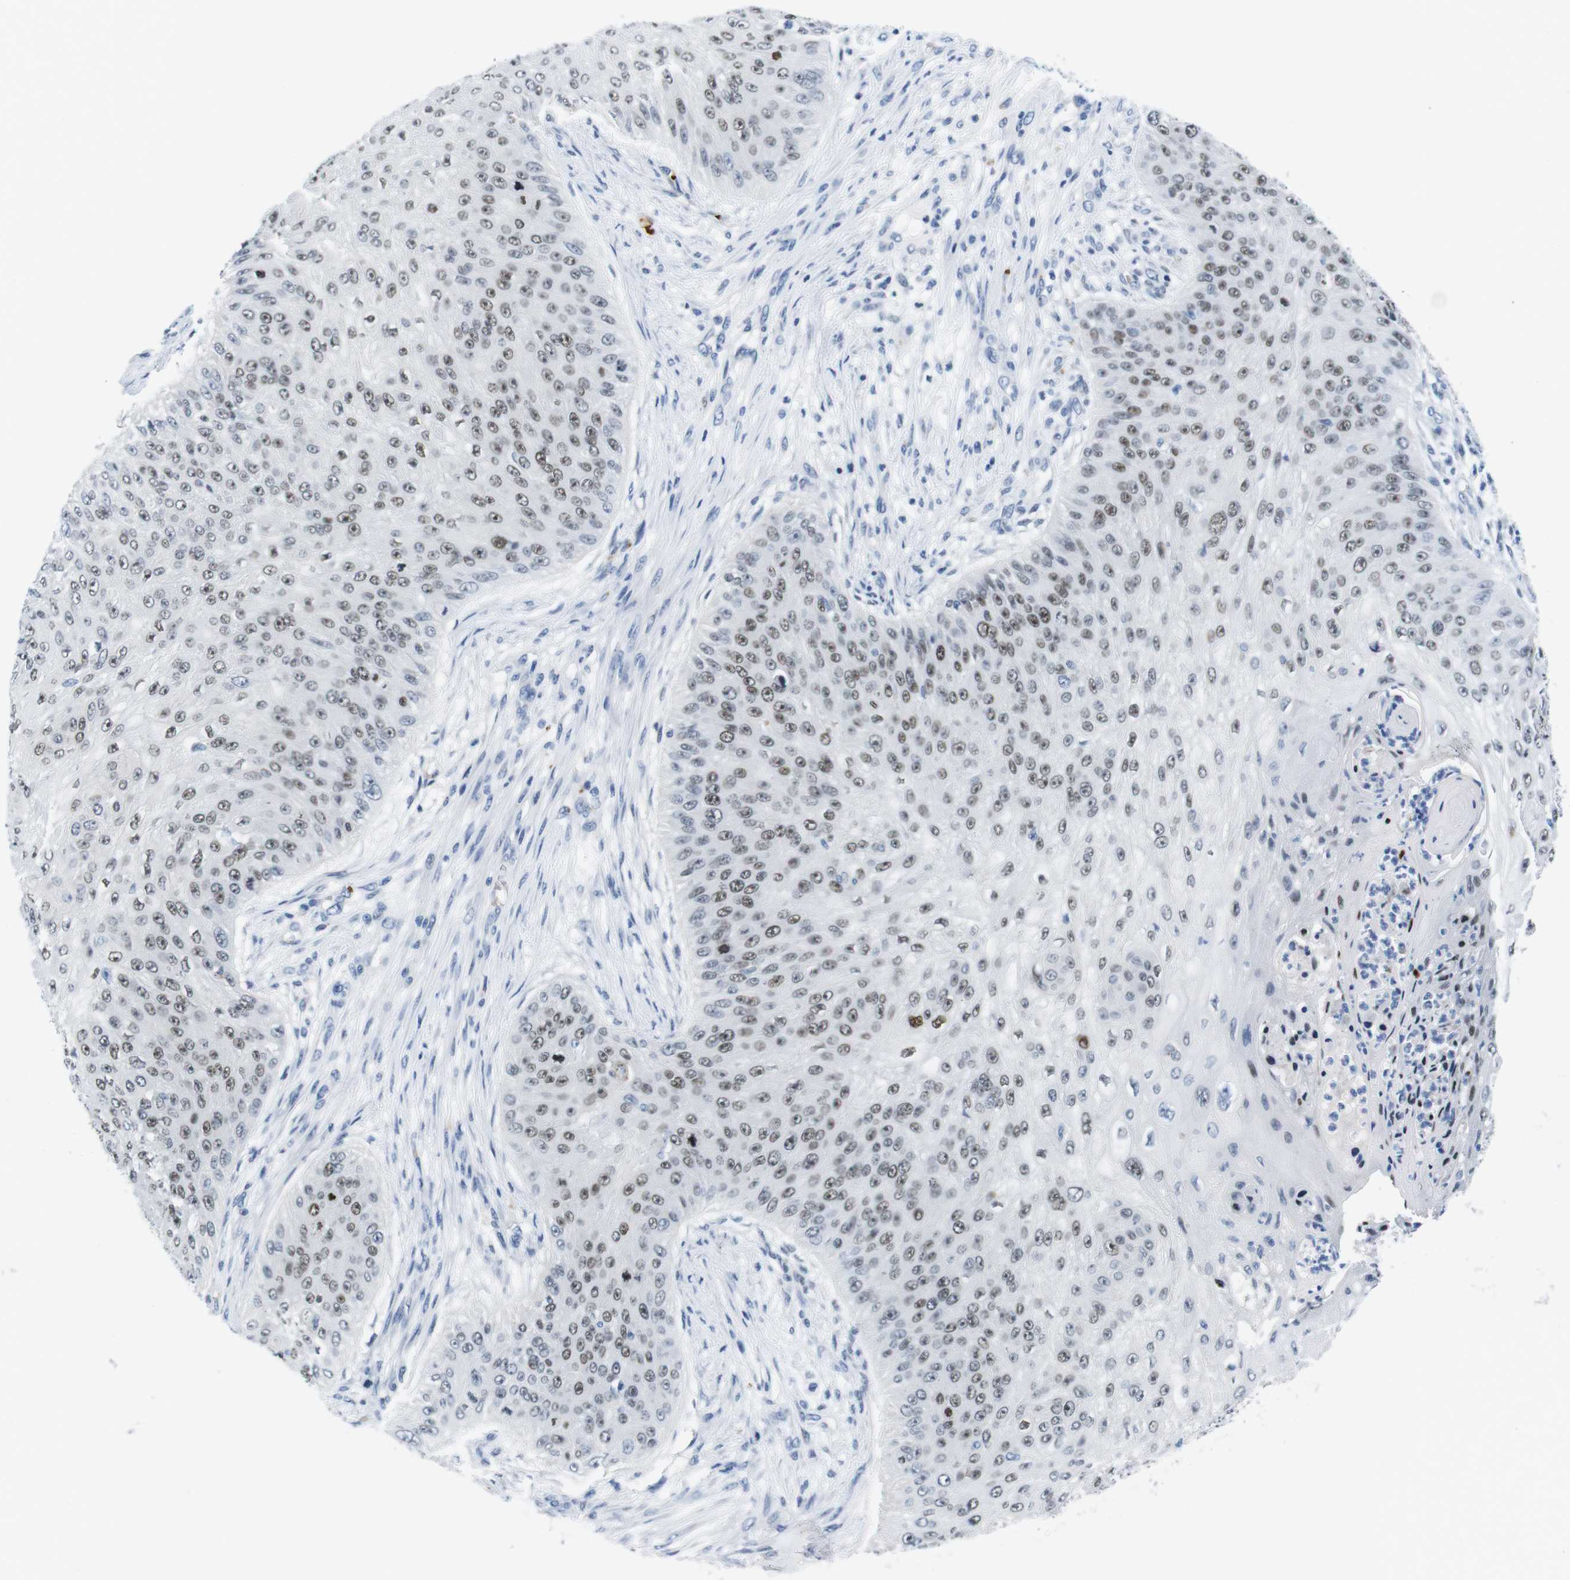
{"staining": {"intensity": "moderate", "quantity": ">75%", "location": "nuclear"}, "tissue": "skin cancer", "cell_type": "Tumor cells", "image_type": "cancer", "snomed": [{"axis": "morphology", "description": "Squamous cell carcinoma, NOS"}, {"axis": "topography", "description": "Skin"}], "caption": "The photomicrograph reveals staining of skin cancer (squamous cell carcinoma), revealing moderate nuclear protein staining (brown color) within tumor cells.", "gene": "TFAP2C", "patient": {"sex": "female", "age": 80}}